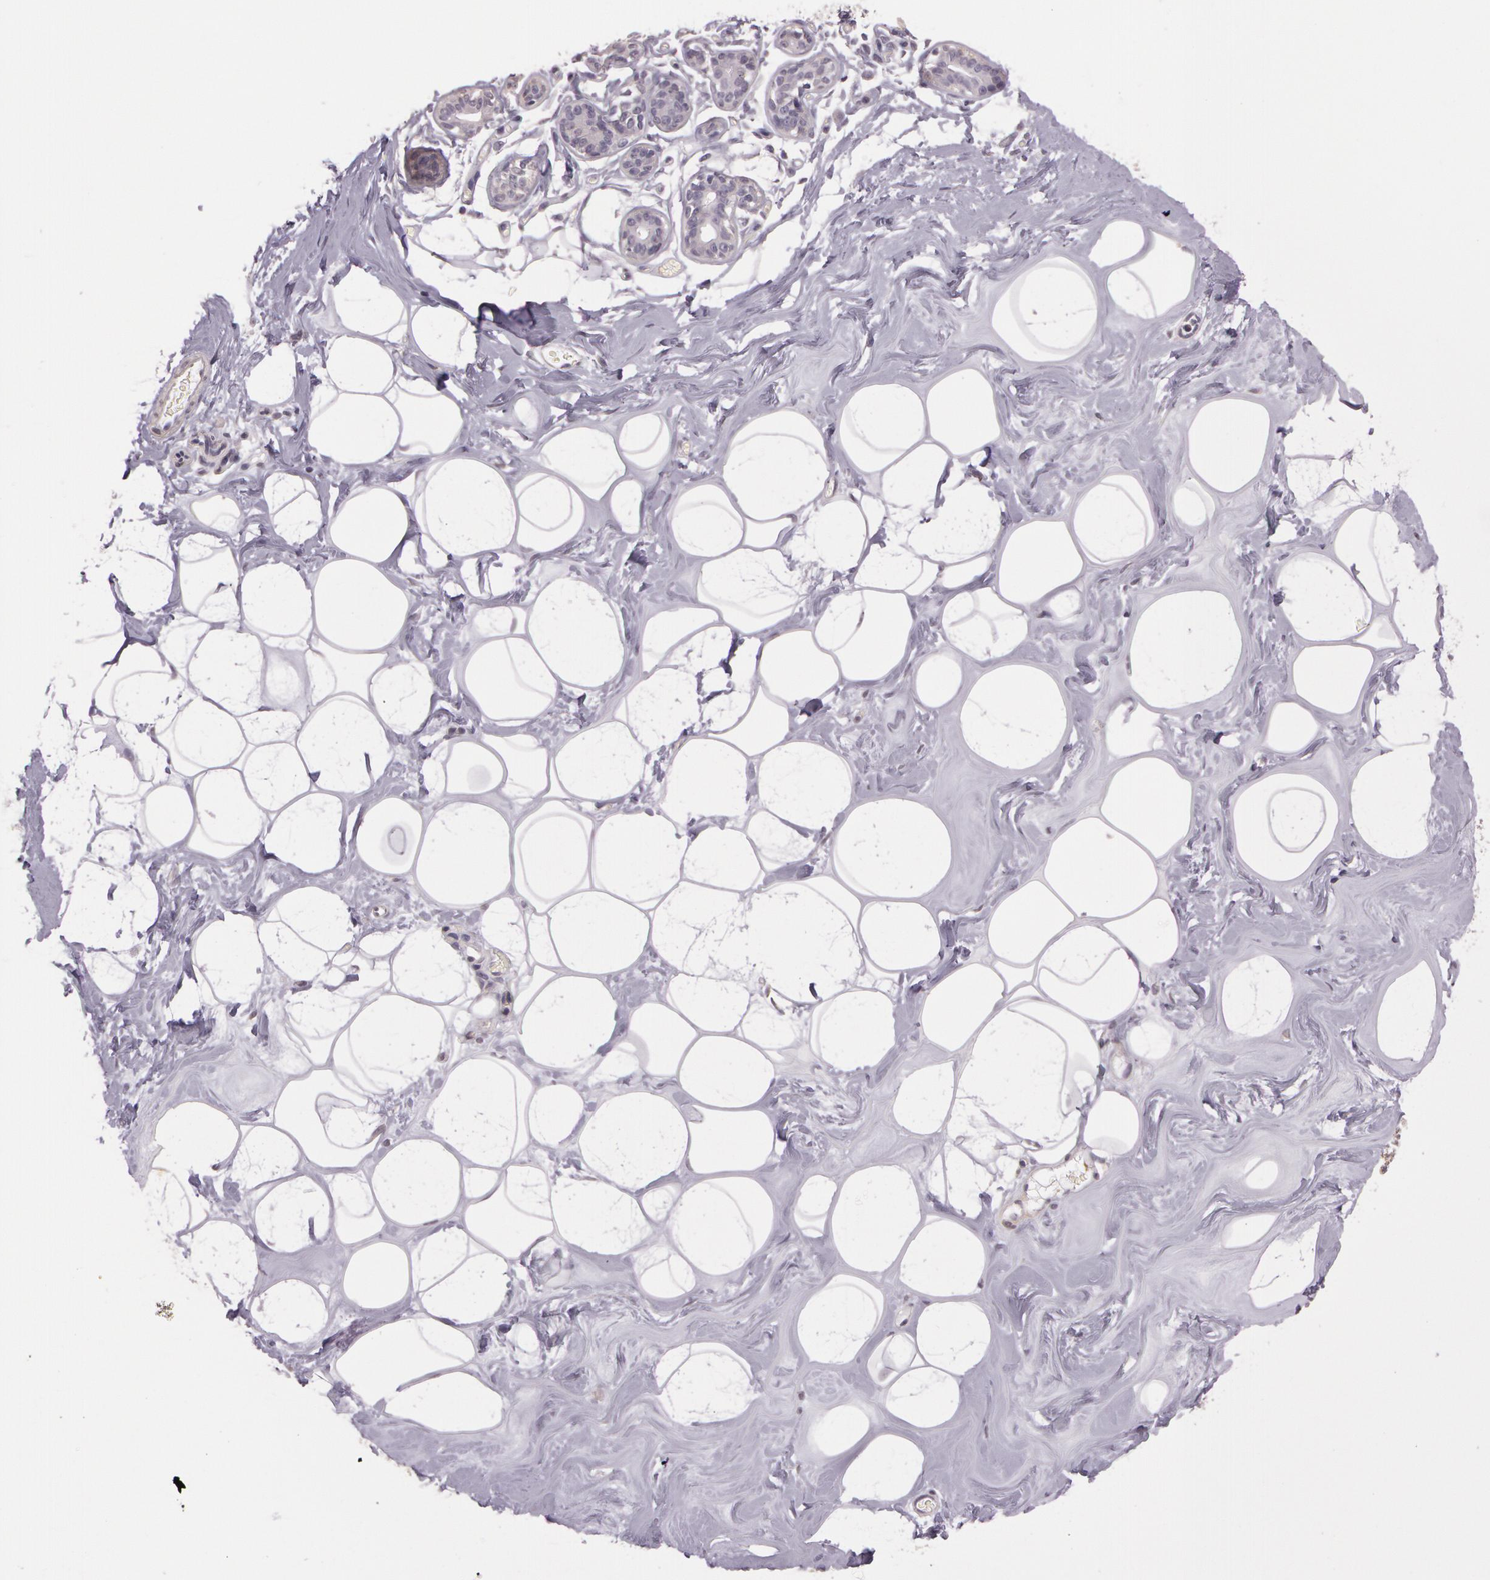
{"staining": {"intensity": "negative", "quantity": "none", "location": "none"}, "tissue": "breast", "cell_type": "Adipocytes", "image_type": "normal", "snomed": [{"axis": "morphology", "description": "Normal tissue, NOS"}, {"axis": "morphology", "description": "Fibrosis, NOS"}, {"axis": "topography", "description": "Breast"}], "caption": "There is no significant positivity in adipocytes of breast.", "gene": "G2E3", "patient": {"sex": "female", "age": 39}}